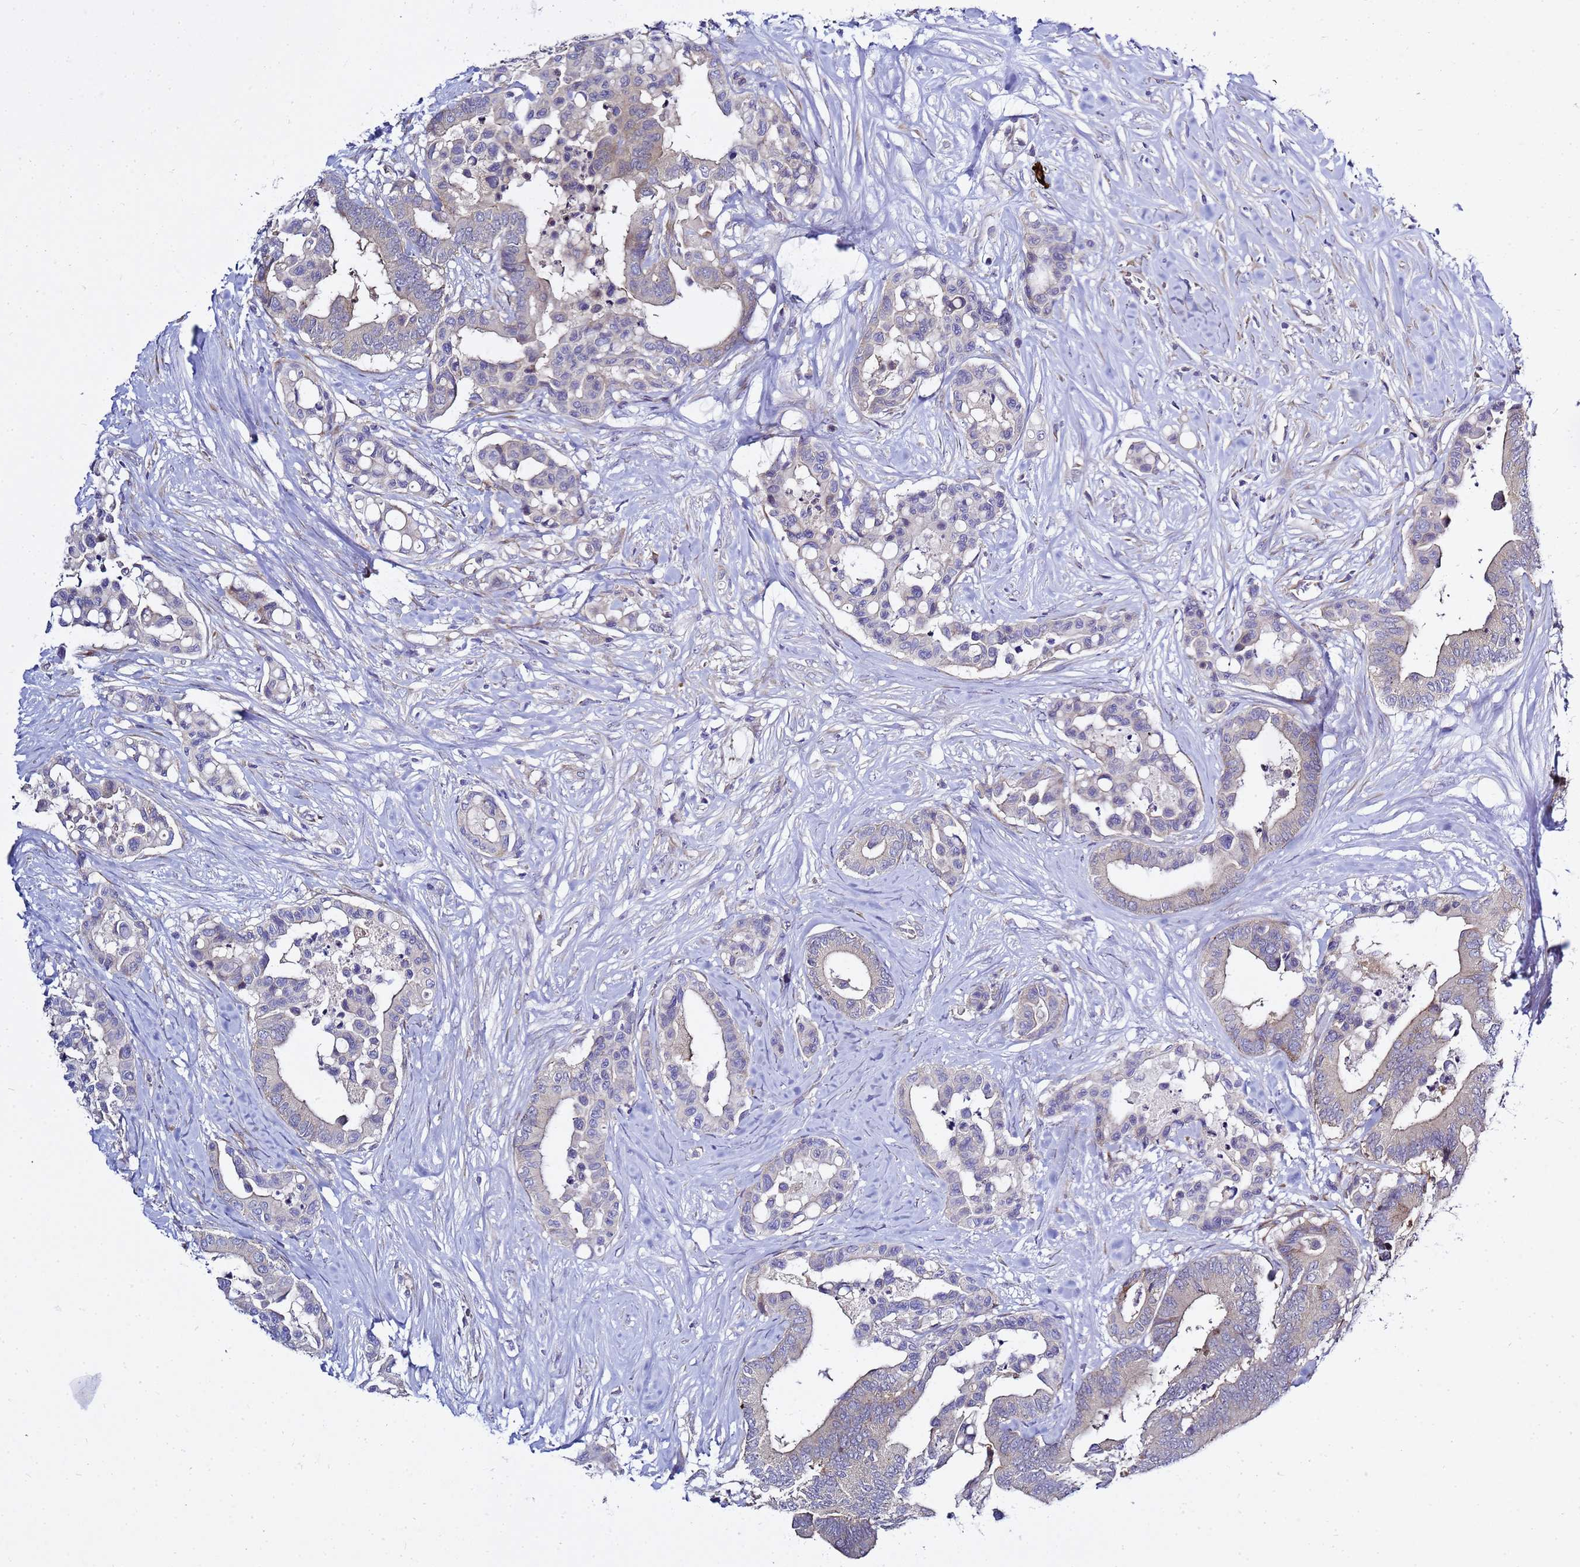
{"staining": {"intensity": "weak", "quantity": "<25%", "location": "cytoplasmic/membranous"}, "tissue": "colorectal cancer", "cell_type": "Tumor cells", "image_type": "cancer", "snomed": [{"axis": "morphology", "description": "Normal tissue, NOS"}, {"axis": "morphology", "description": "Adenocarcinoma, NOS"}, {"axis": "topography", "description": "Colon"}], "caption": "Tumor cells show no significant positivity in colorectal cancer.", "gene": "MON1B", "patient": {"sex": "male", "age": 82}}